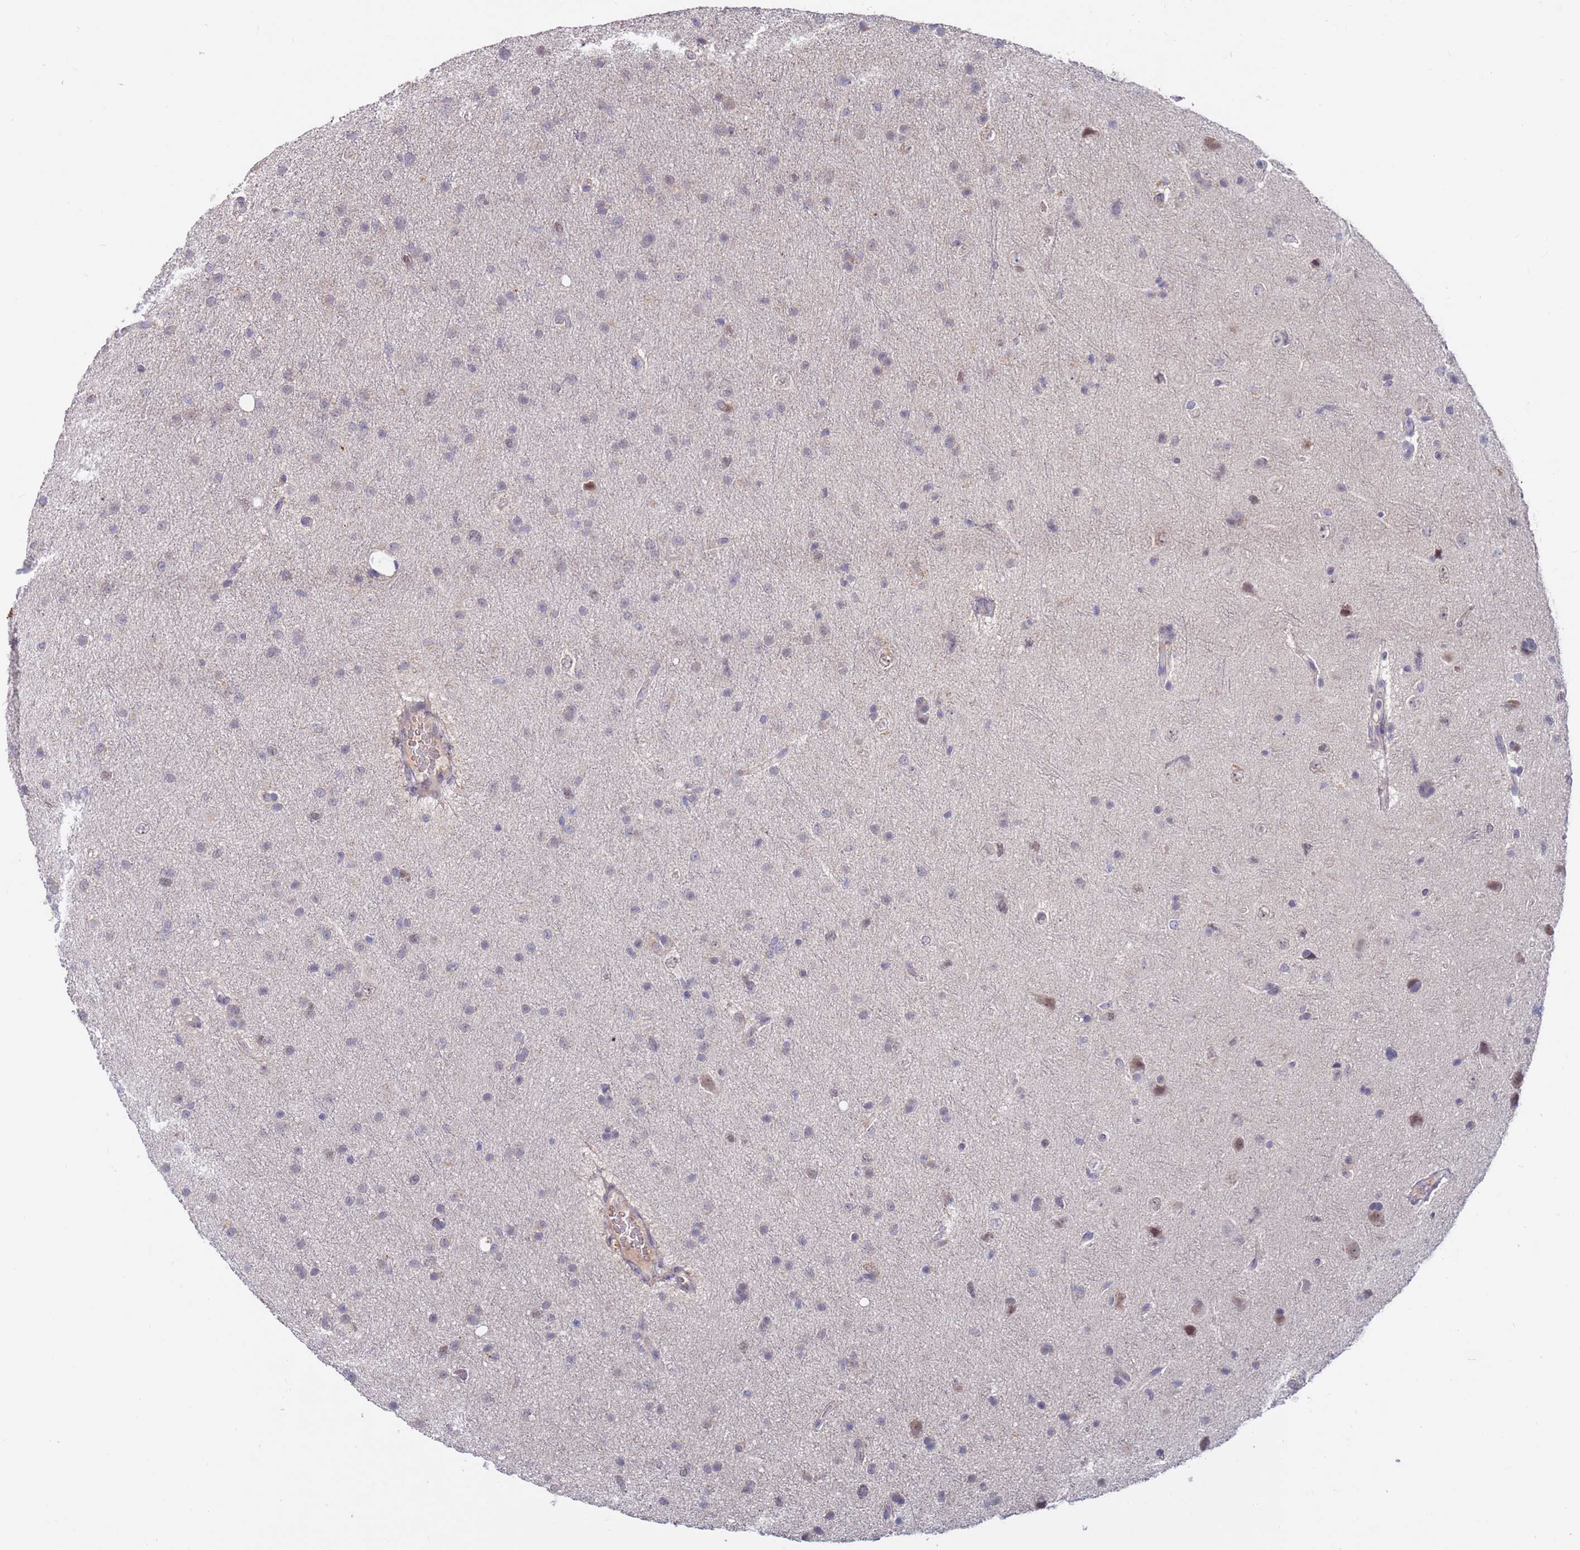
{"staining": {"intensity": "negative", "quantity": "none", "location": "none"}, "tissue": "glioma", "cell_type": "Tumor cells", "image_type": "cancer", "snomed": [{"axis": "morphology", "description": "Glioma, malignant, Low grade"}, {"axis": "topography", "description": "Cerebral cortex"}], "caption": "Micrograph shows no significant protein expression in tumor cells of malignant glioma (low-grade).", "gene": "FBXO27", "patient": {"sex": "female", "age": 39}}